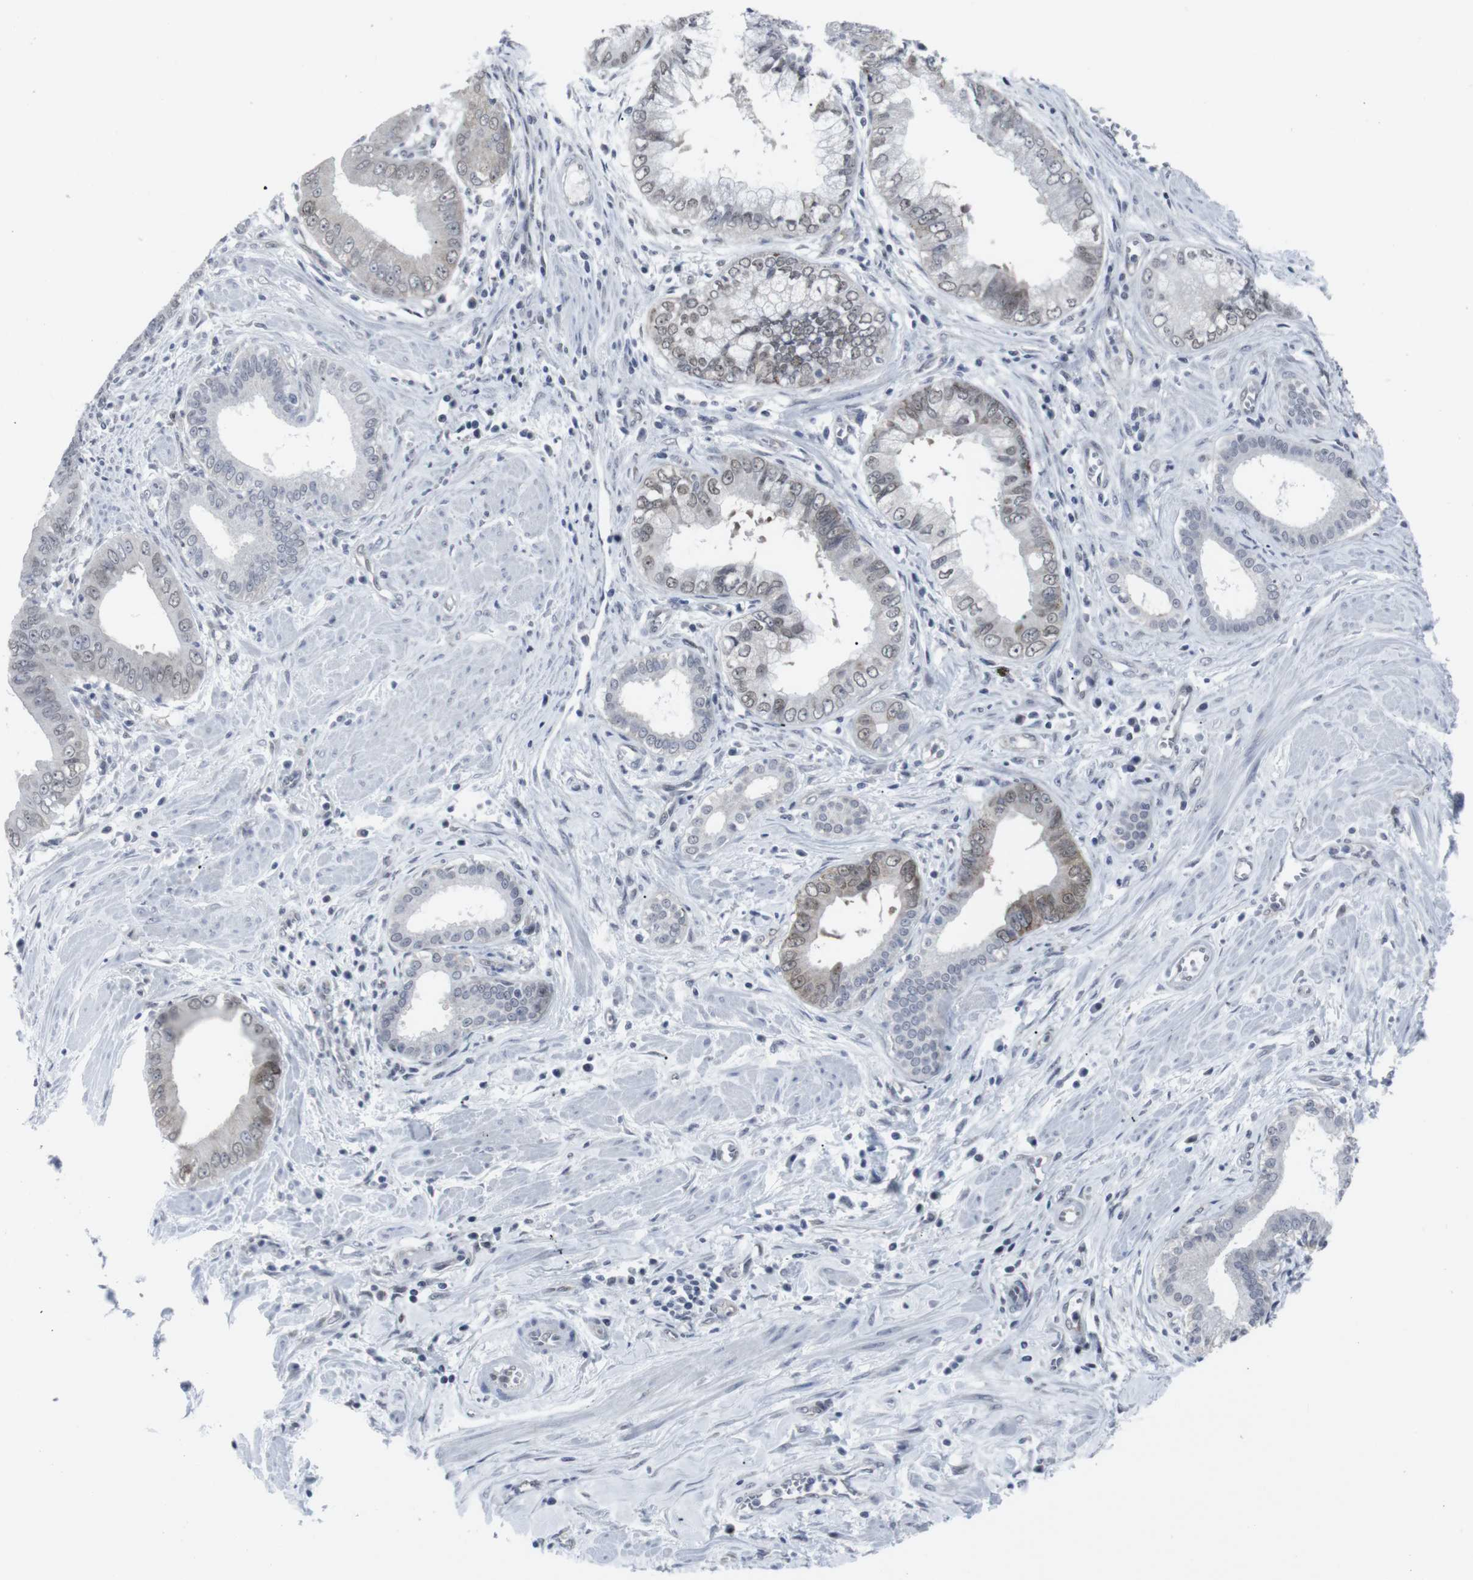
{"staining": {"intensity": "weak", "quantity": "25%-75%", "location": "cytoplasmic/membranous,nuclear"}, "tissue": "pancreatic cancer", "cell_type": "Tumor cells", "image_type": "cancer", "snomed": [{"axis": "morphology", "description": "Normal tissue, NOS"}, {"axis": "topography", "description": "Lymph node"}], "caption": "Immunohistochemistry (IHC) (DAB) staining of pancreatic cancer shows weak cytoplasmic/membranous and nuclear protein staining in approximately 25%-75% of tumor cells.", "gene": "GEMIN2", "patient": {"sex": "male", "age": 50}}